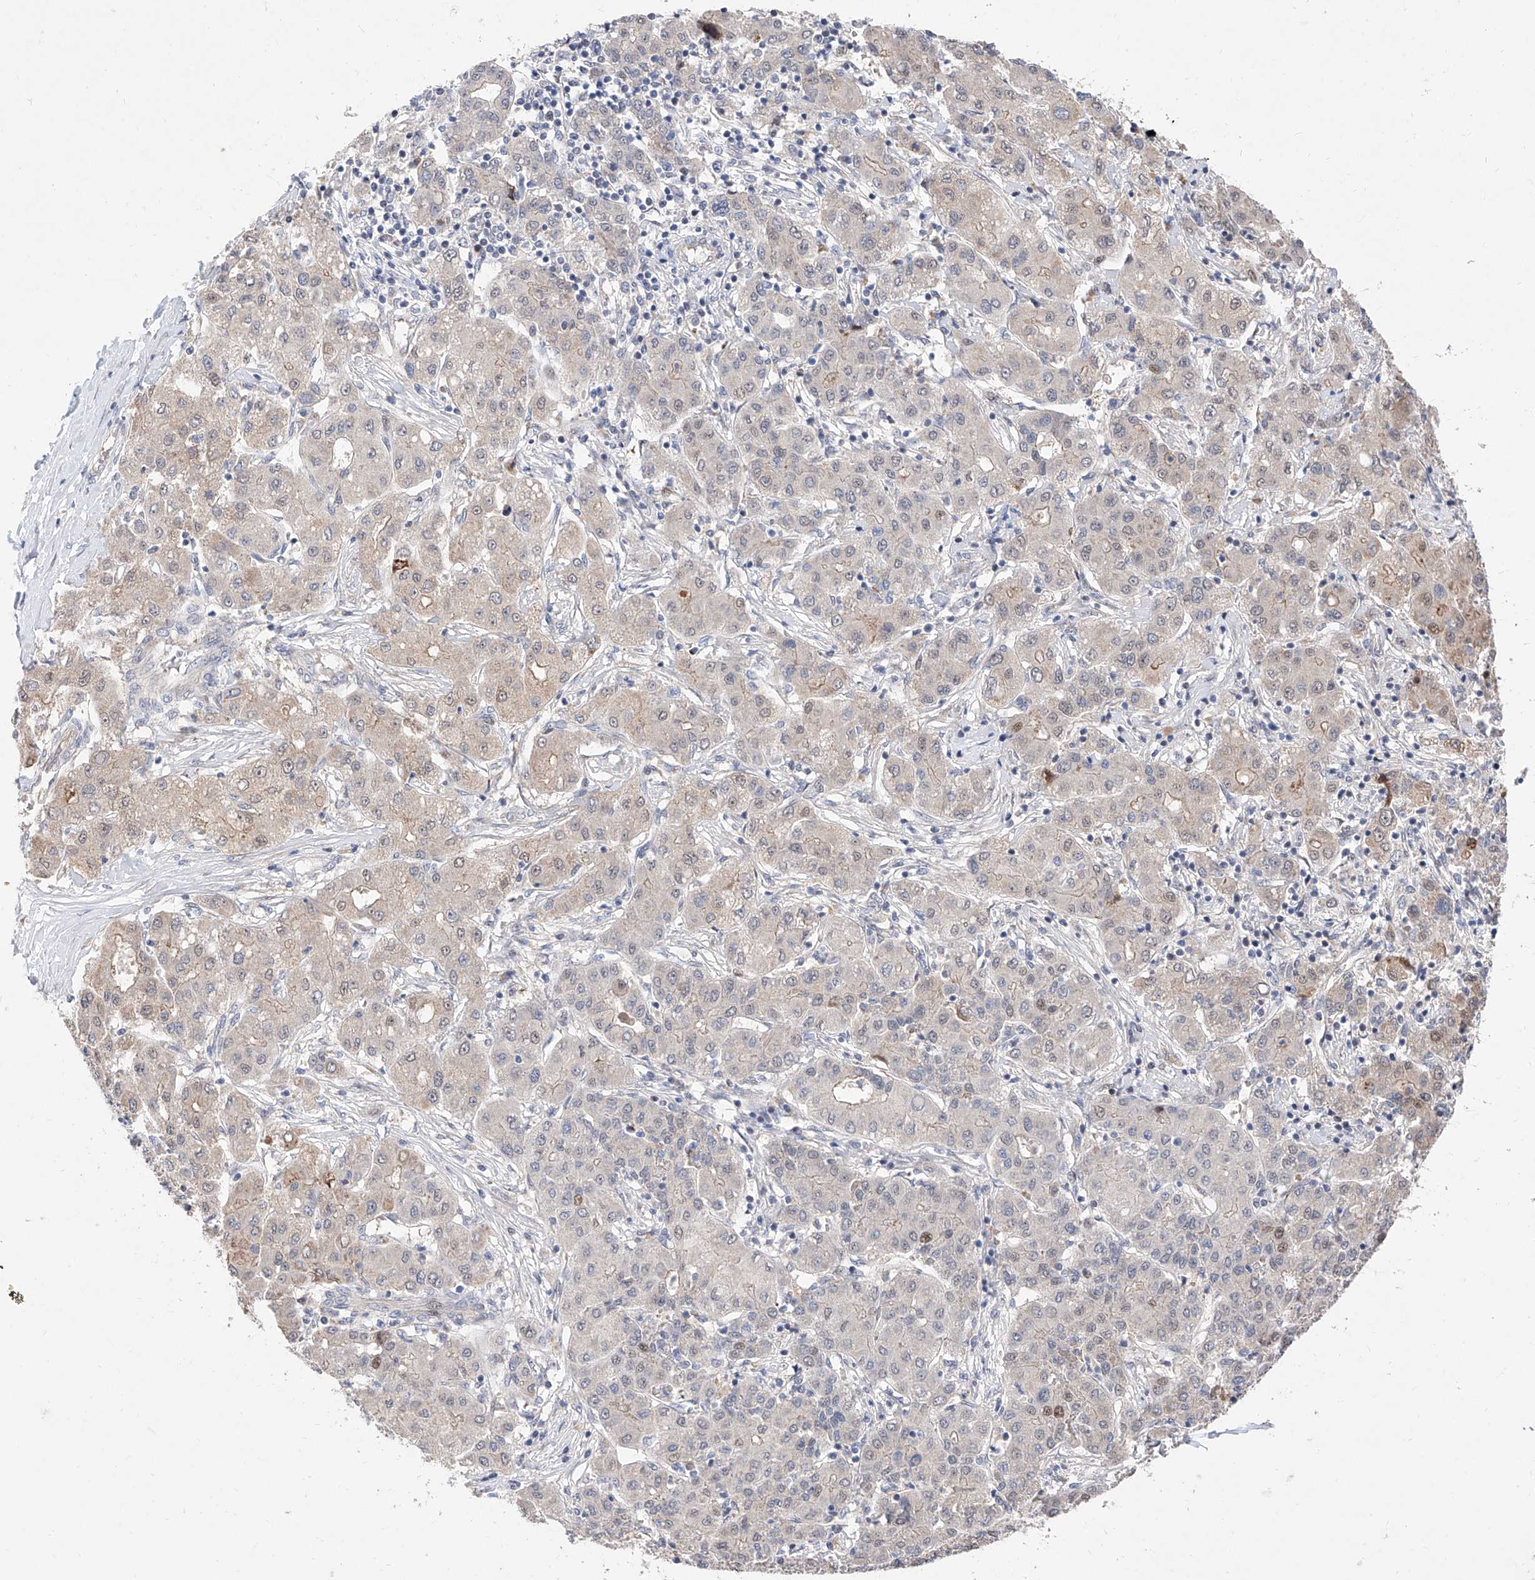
{"staining": {"intensity": "weak", "quantity": "<25%", "location": "nuclear"}, "tissue": "liver cancer", "cell_type": "Tumor cells", "image_type": "cancer", "snomed": [{"axis": "morphology", "description": "Carcinoma, Hepatocellular, NOS"}, {"axis": "topography", "description": "Liver"}], "caption": "Immunohistochemistry of human hepatocellular carcinoma (liver) reveals no positivity in tumor cells.", "gene": "FUCA2", "patient": {"sex": "male", "age": 65}}